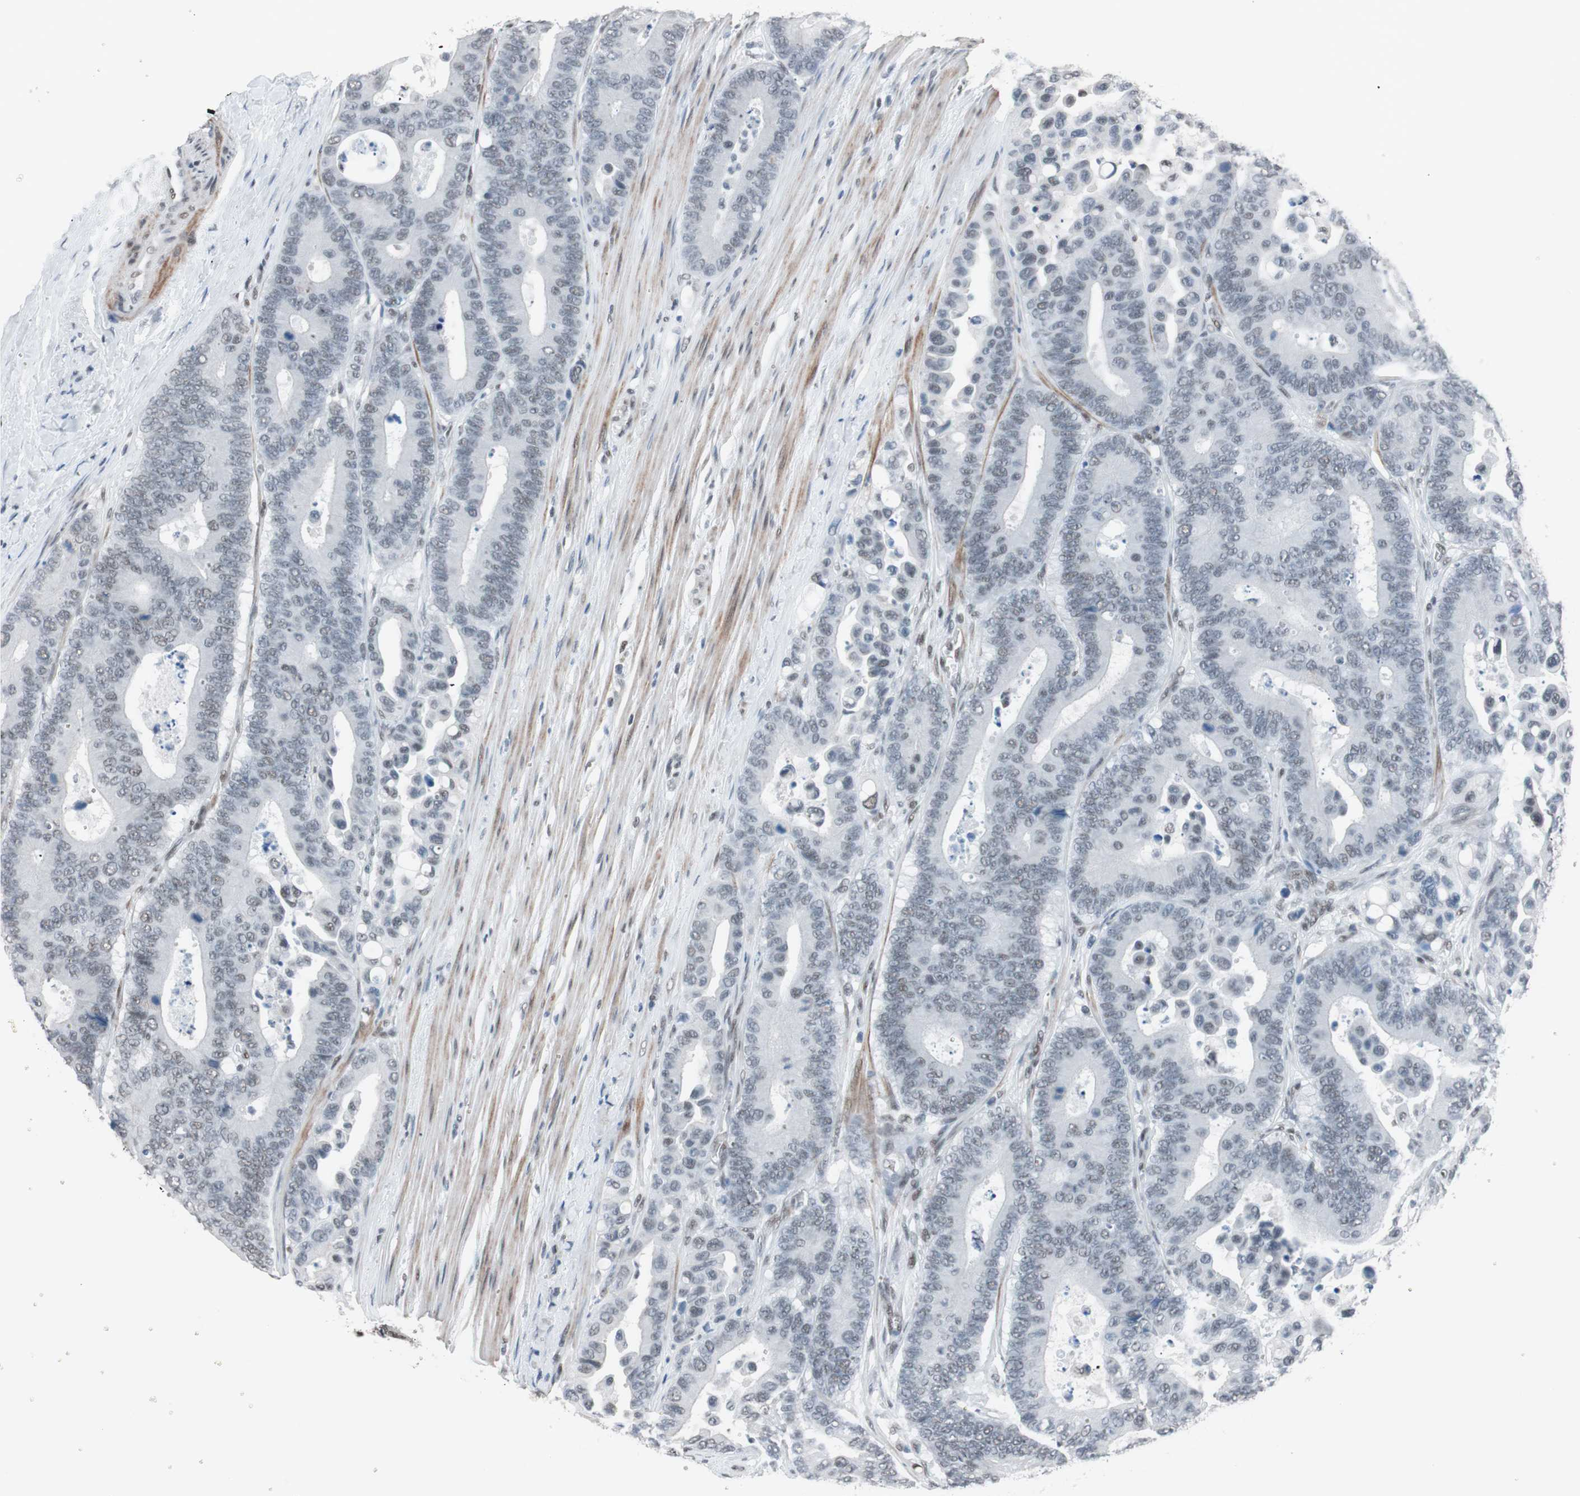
{"staining": {"intensity": "weak", "quantity": "<25%", "location": "nuclear"}, "tissue": "colorectal cancer", "cell_type": "Tumor cells", "image_type": "cancer", "snomed": [{"axis": "morphology", "description": "Normal tissue, NOS"}, {"axis": "morphology", "description": "Adenocarcinoma, NOS"}, {"axis": "topography", "description": "Colon"}], "caption": "Immunohistochemistry (IHC) photomicrograph of neoplastic tissue: human colorectal cancer (adenocarcinoma) stained with DAB demonstrates no significant protein expression in tumor cells.", "gene": "ARID1A", "patient": {"sex": "male", "age": 82}}